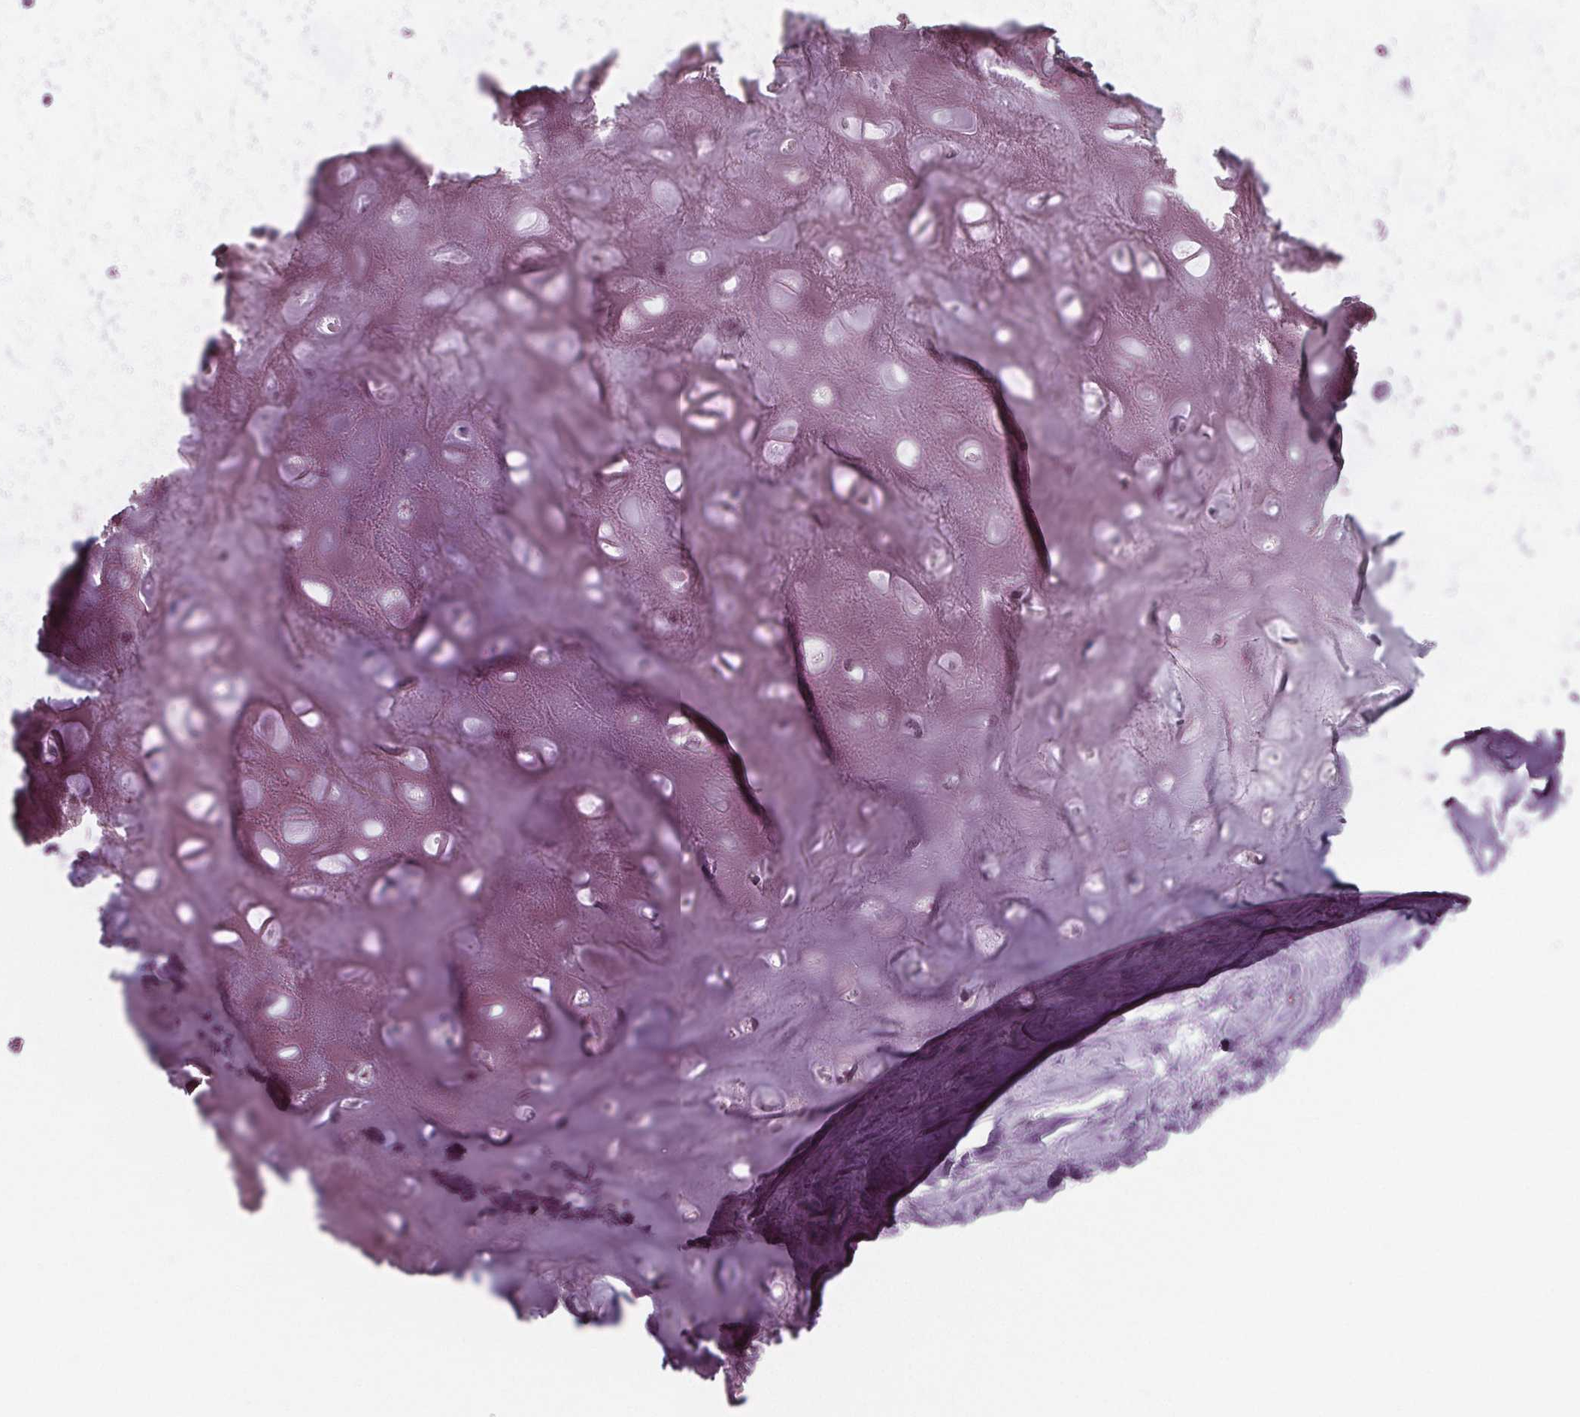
{"staining": {"intensity": "negative", "quantity": "none", "location": "none"}, "tissue": "soft tissue", "cell_type": "Chondrocytes", "image_type": "normal", "snomed": [{"axis": "morphology", "description": "Normal tissue, NOS"}, {"axis": "topography", "description": "Cartilage tissue"}], "caption": "Immunohistochemistry (IHC) image of normal soft tissue: soft tissue stained with DAB reveals no significant protein positivity in chondrocytes. The staining is performed using DAB (3,3'-diaminobenzidine) brown chromogen with nuclei counter-stained in using hematoxylin.", "gene": "BHLHE22", "patient": {"sex": "male", "age": 57}}